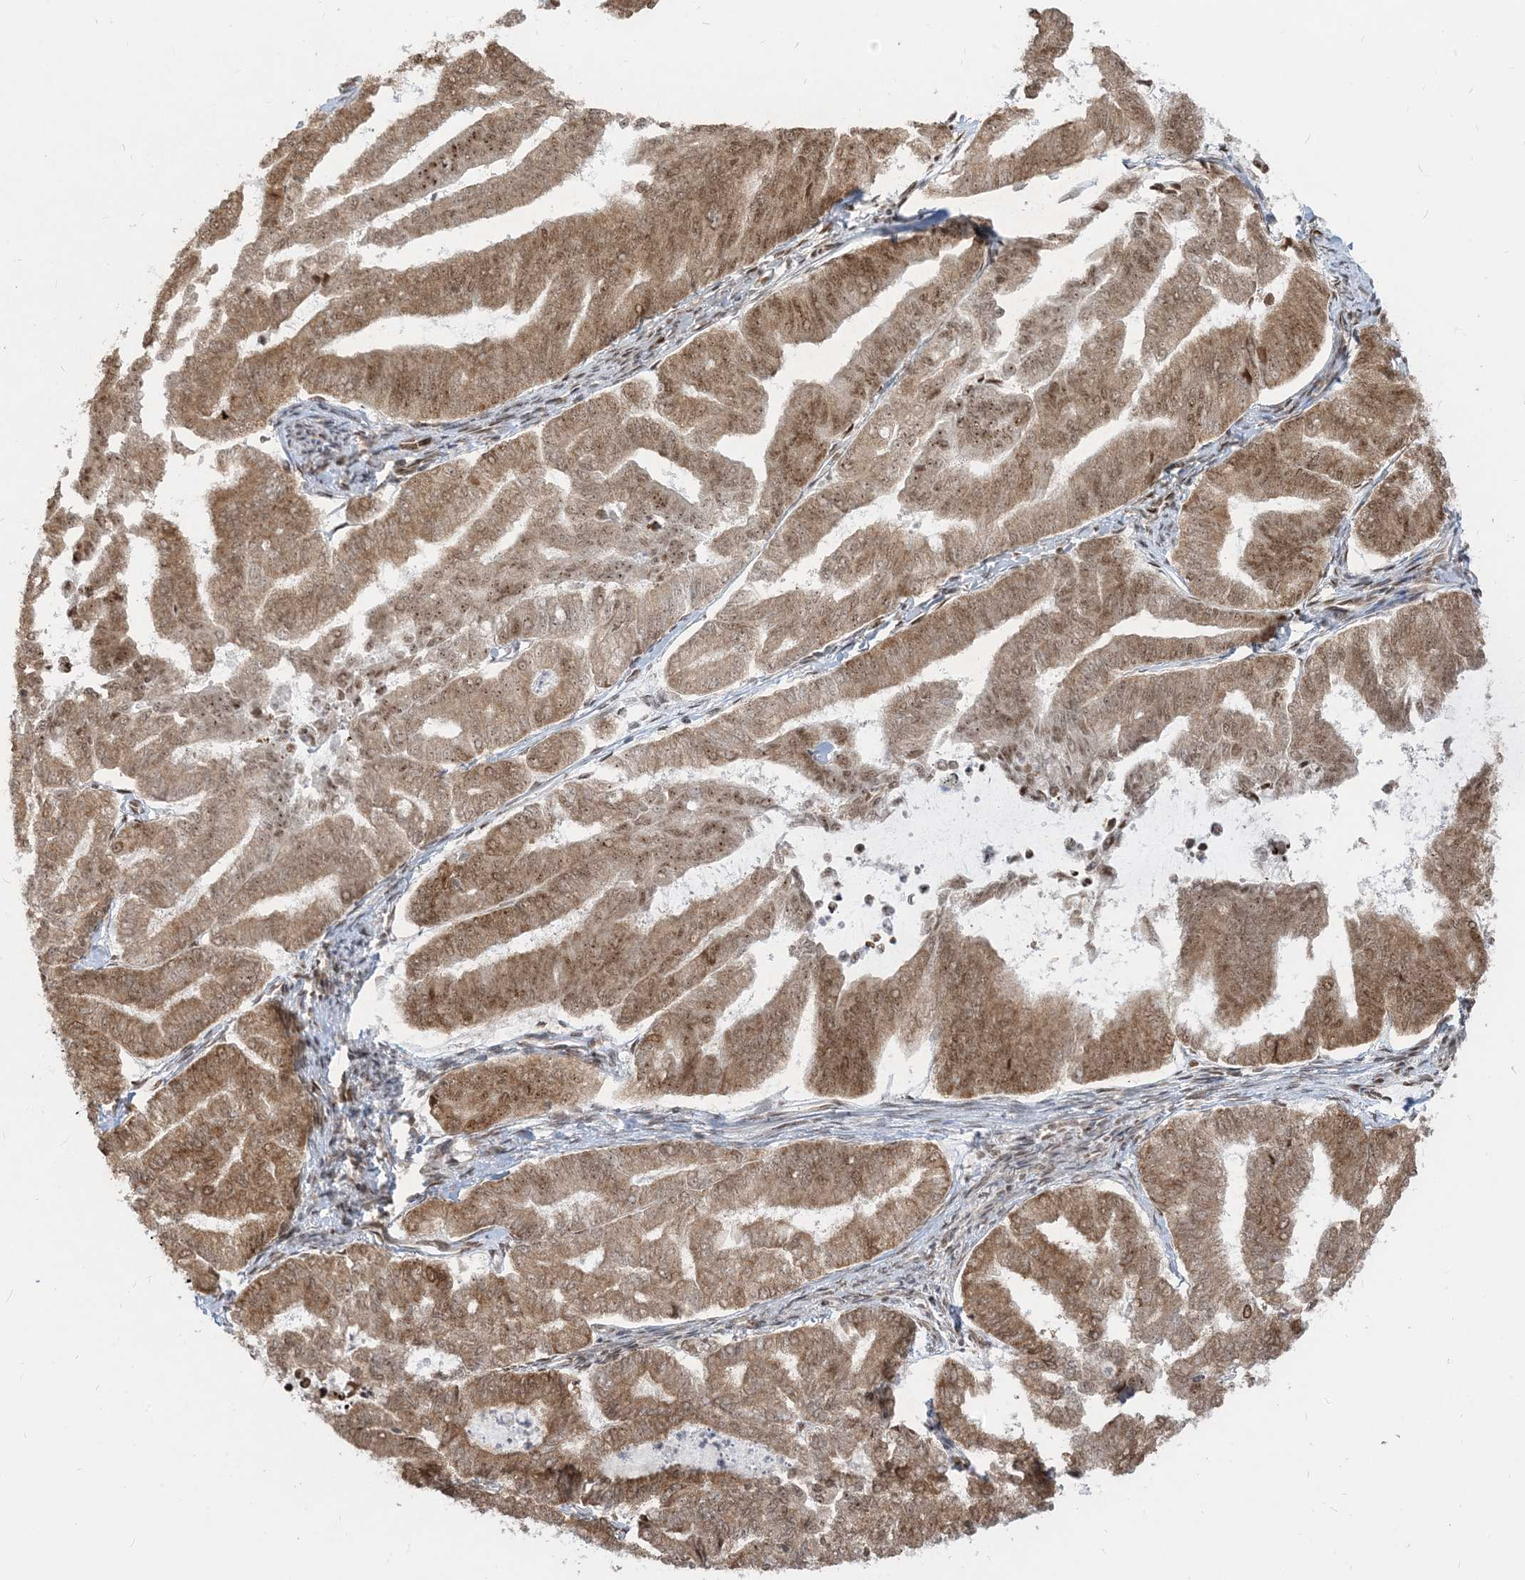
{"staining": {"intensity": "moderate", "quantity": ">75%", "location": "cytoplasmic/membranous,nuclear"}, "tissue": "endometrial cancer", "cell_type": "Tumor cells", "image_type": "cancer", "snomed": [{"axis": "morphology", "description": "Adenocarcinoma, NOS"}, {"axis": "topography", "description": "Endometrium"}], "caption": "Tumor cells show medium levels of moderate cytoplasmic/membranous and nuclear expression in about >75% of cells in adenocarcinoma (endometrial).", "gene": "ARGLU1", "patient": {"sex": "female", "age": 79}}